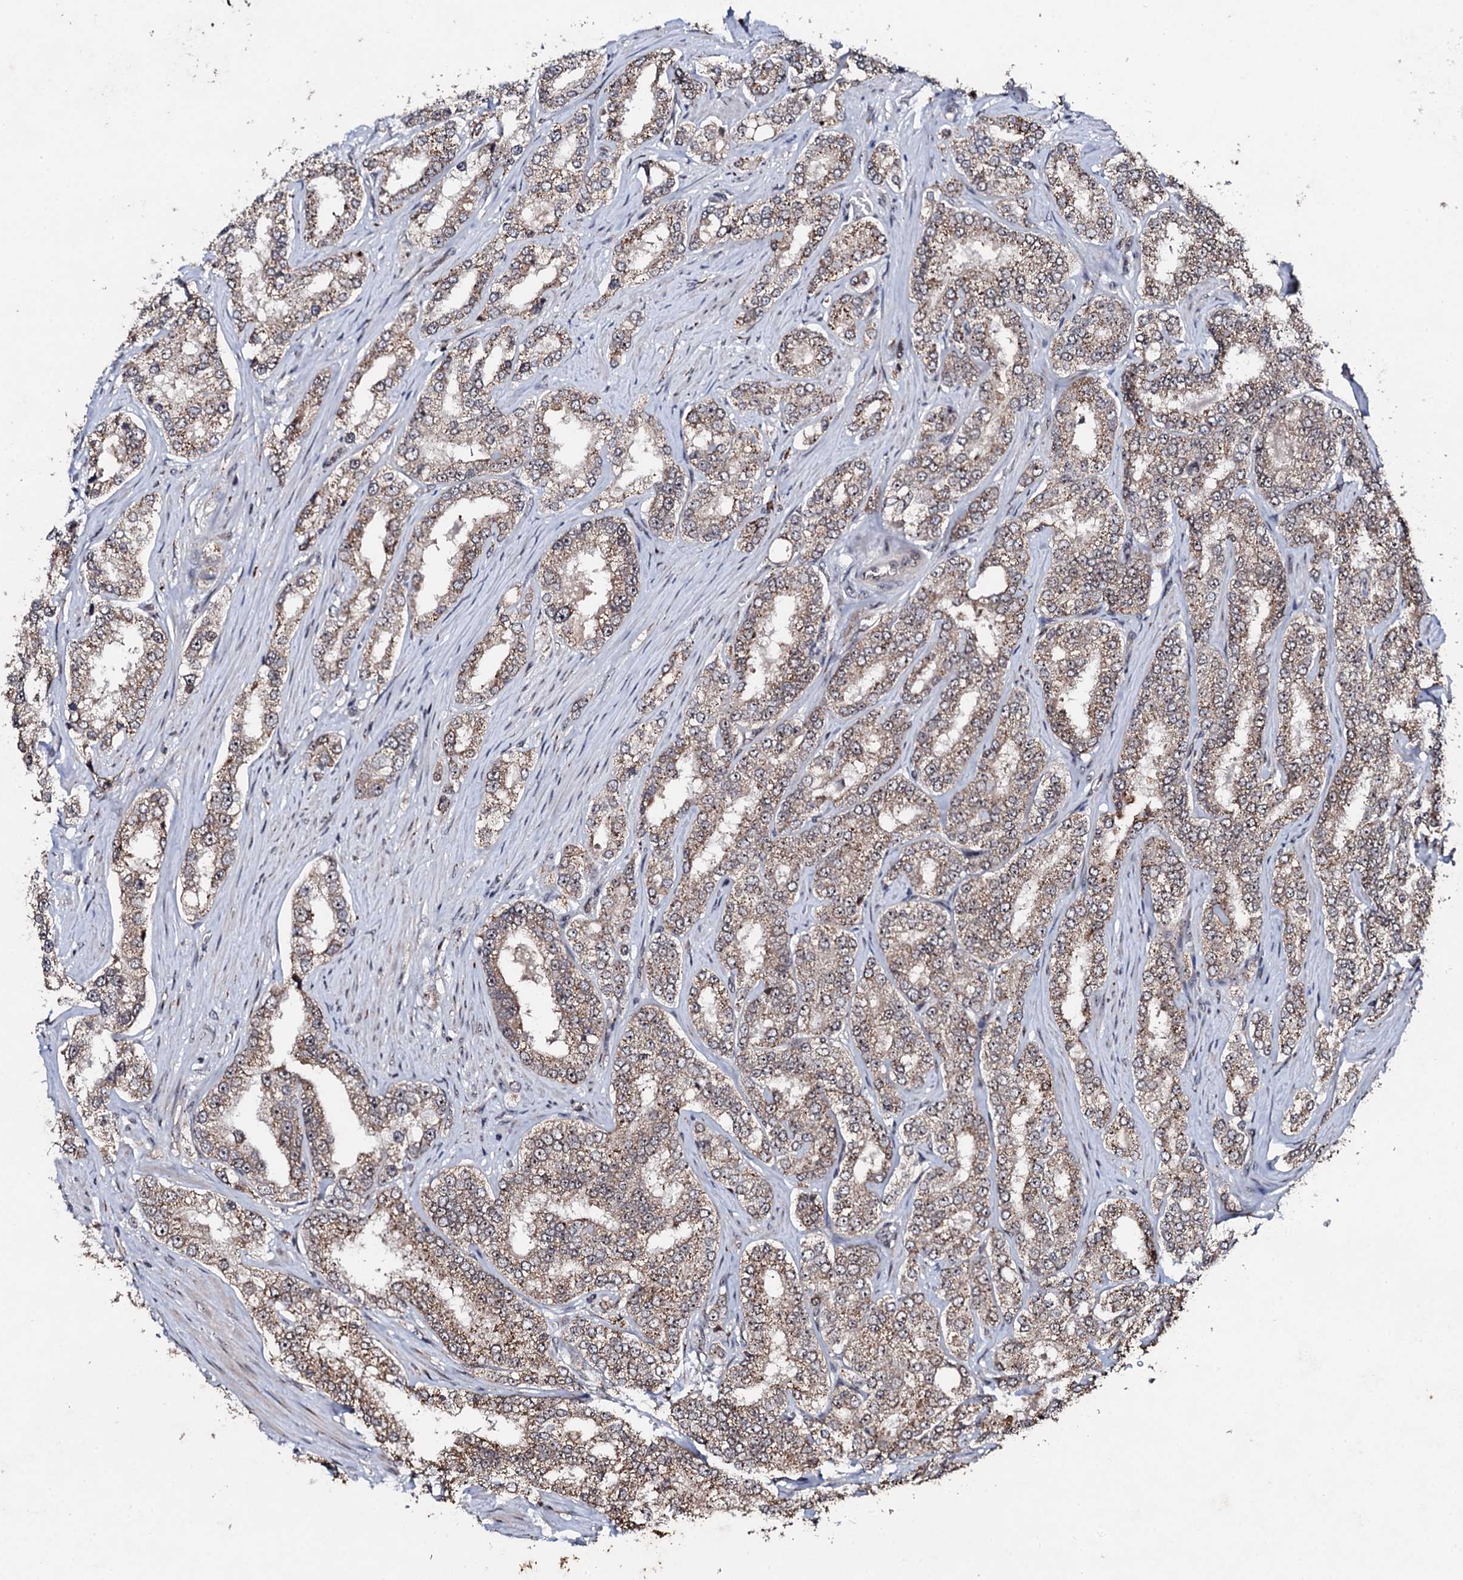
{"staining": {"intensity": "weak", "quantity": ">75%", "location": "cytoplasmic/membranous"}, "tissue": "prostate cancer", "cell_type": "Tumor cells", "image_type": "cancer", "snomed": [{"axis": "morphology", "description": "Normal tissue, NOS"}, {"axis": "morphology", "description": "Adenocarcinoma, High grade"}, {"axis": "topography", "description": "Prostate"}], "caption": "Protein expression analysis of human prostate cancer (high-grade adenocarcinoma) reveals weak cytoplasmic/membranous expression in approximately >75% of tumor cells. (IHC, brightfield microscopy, high magnification).", "gene": "FAM111A", "patient": {"sex": "male", "age": 83}}